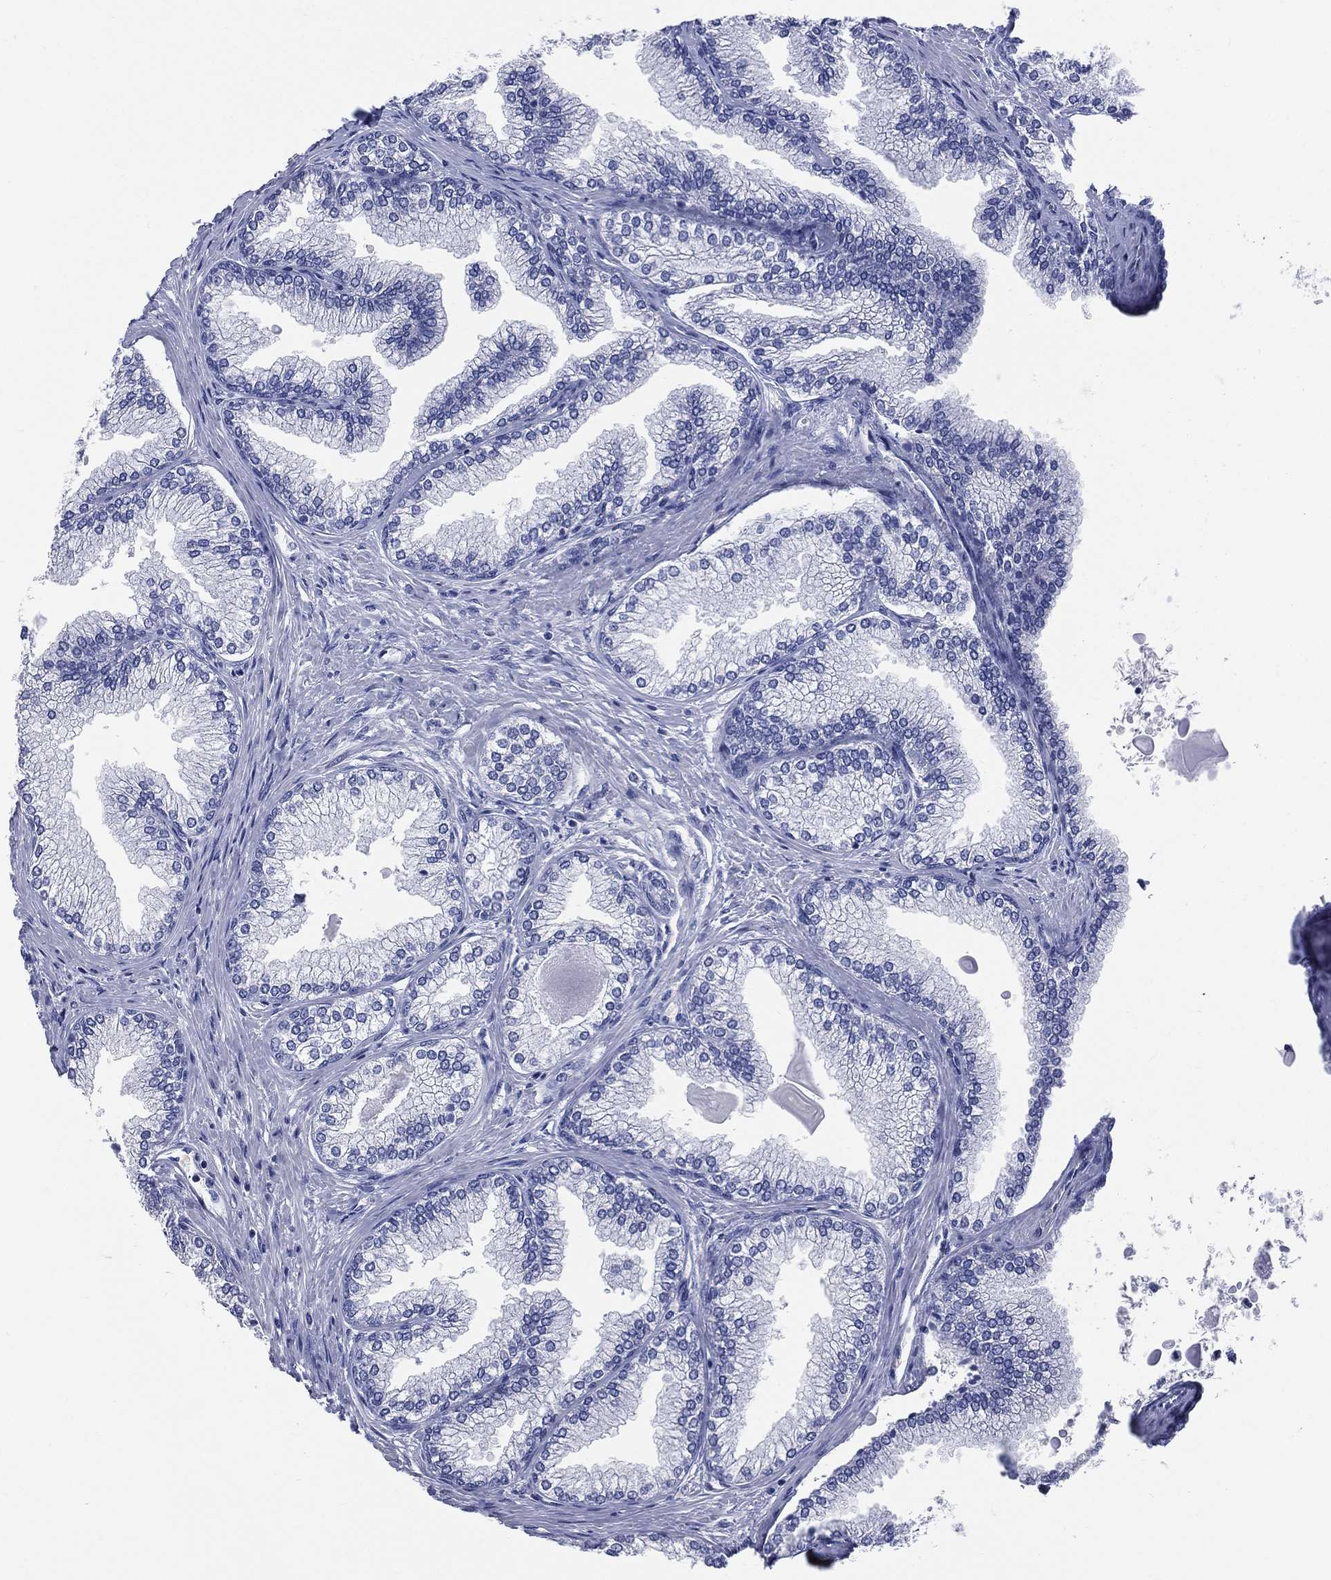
{"staining": {"intensity": "negative", "quantity": "none", "location": "none"}, "tissue": "prostate", "cell_type": "Glandular cells", "image_type": "normal", "snomed": [{"axis": "morphology", "description": "Normal tissue, NOS"}, {"axis": "topography", "description": "Prostate"}], "caption": "This is an IHC histopathology image of benign human prostate. There is no expression in glandular cells.", "gene": "AKAP3", "patient": {"sex": "male", "age": 72}}